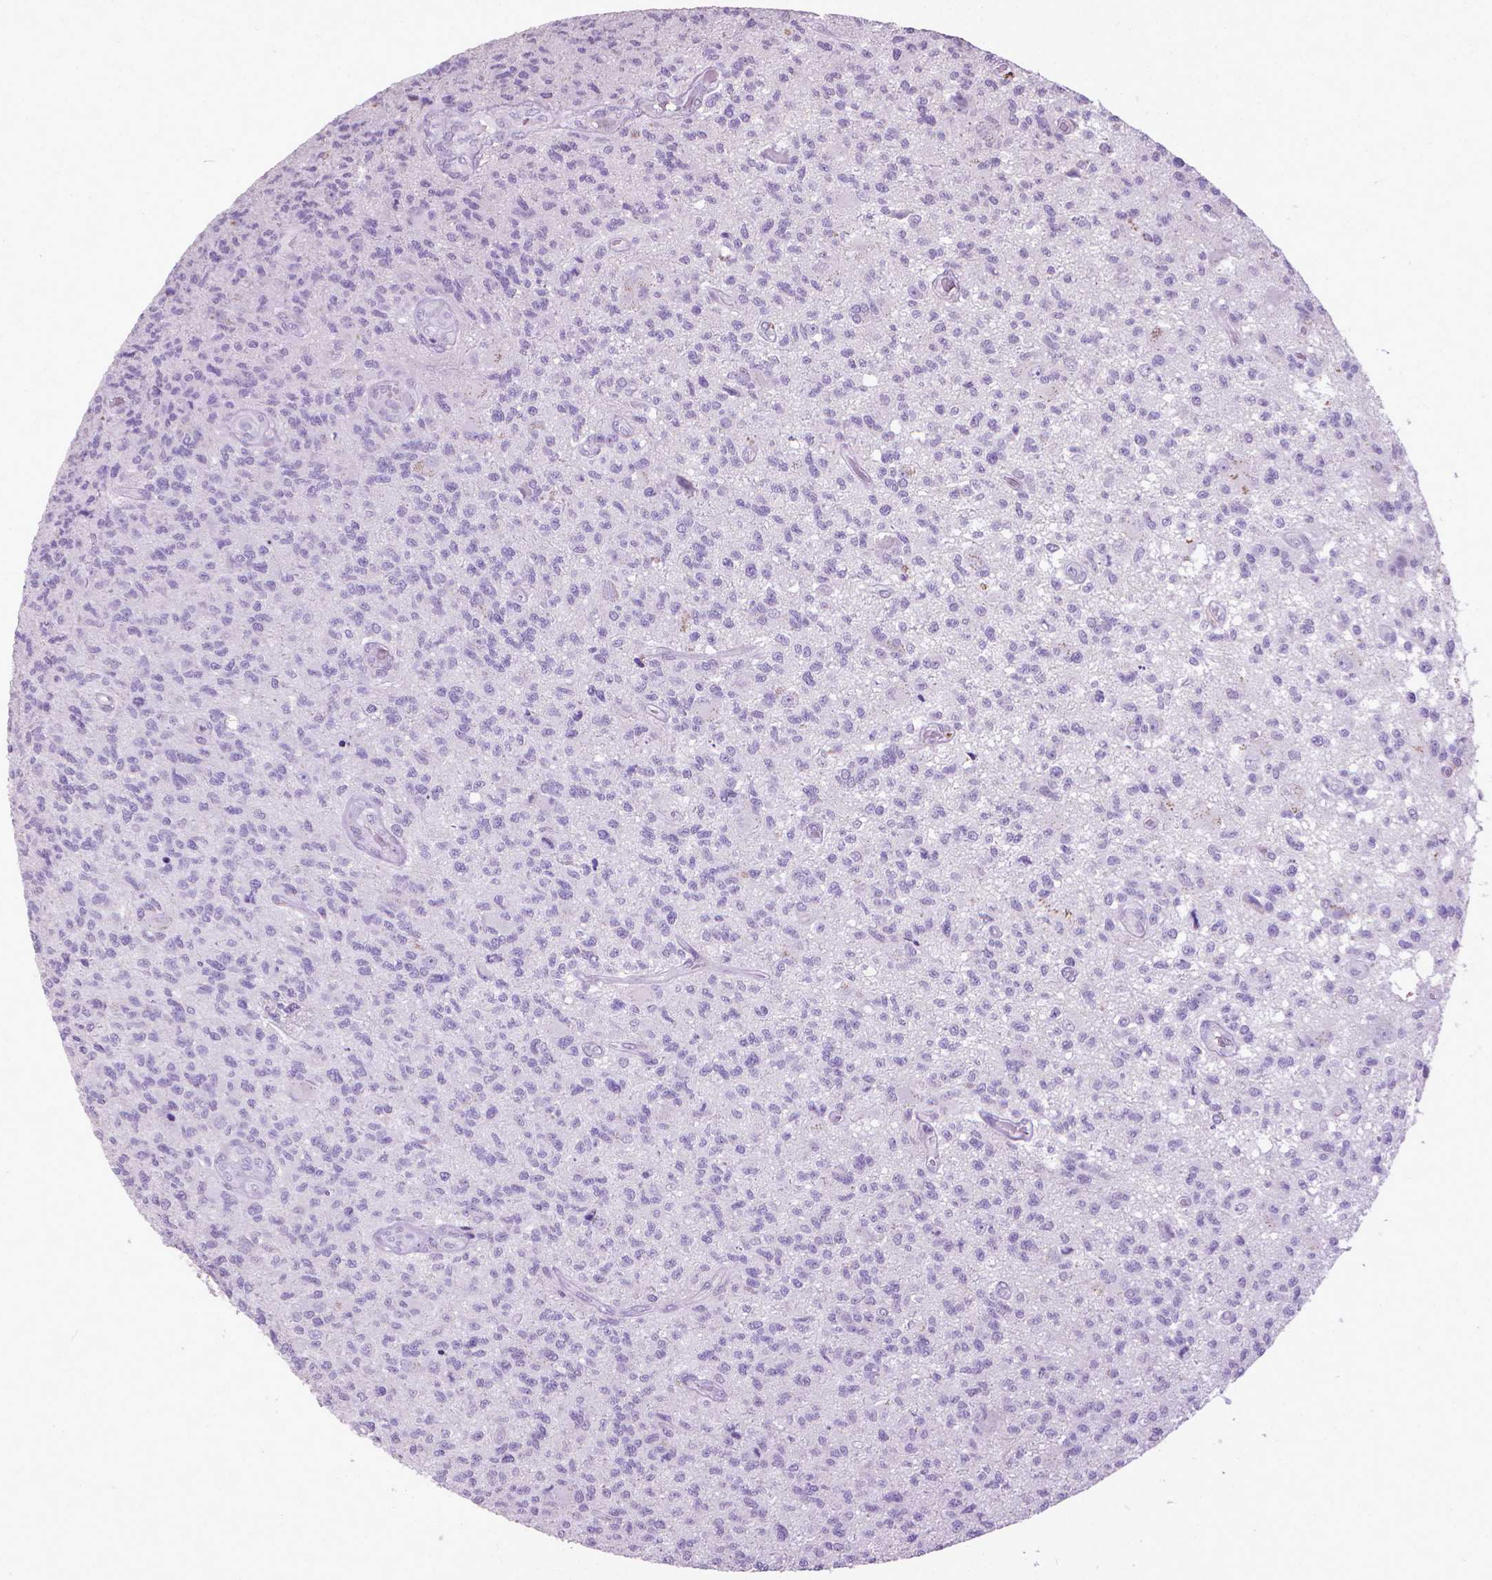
{"staining": {"intensity": "negative", "quantity": "none", "location": "none"}, "tissue": "glioma", "cell_type": "Tumor cells", "image_type": "cancer", "snomed": [{"axis": "morphology", "description": "Glioma, malignant, High grade"}, {"axis": "topography", "description": "Brain"}], "caption": "Tumor cells are negative for protein expression in human glioma. The staining was performed using DAB (3,3'-diaminobenzidine) to visualize the protein expression in brown, while the nuclei were stained in blue with hematoxylin (Magnification: 20x).", "gene": "KRT5", "patient": {"sex": "male", "age": 56}}